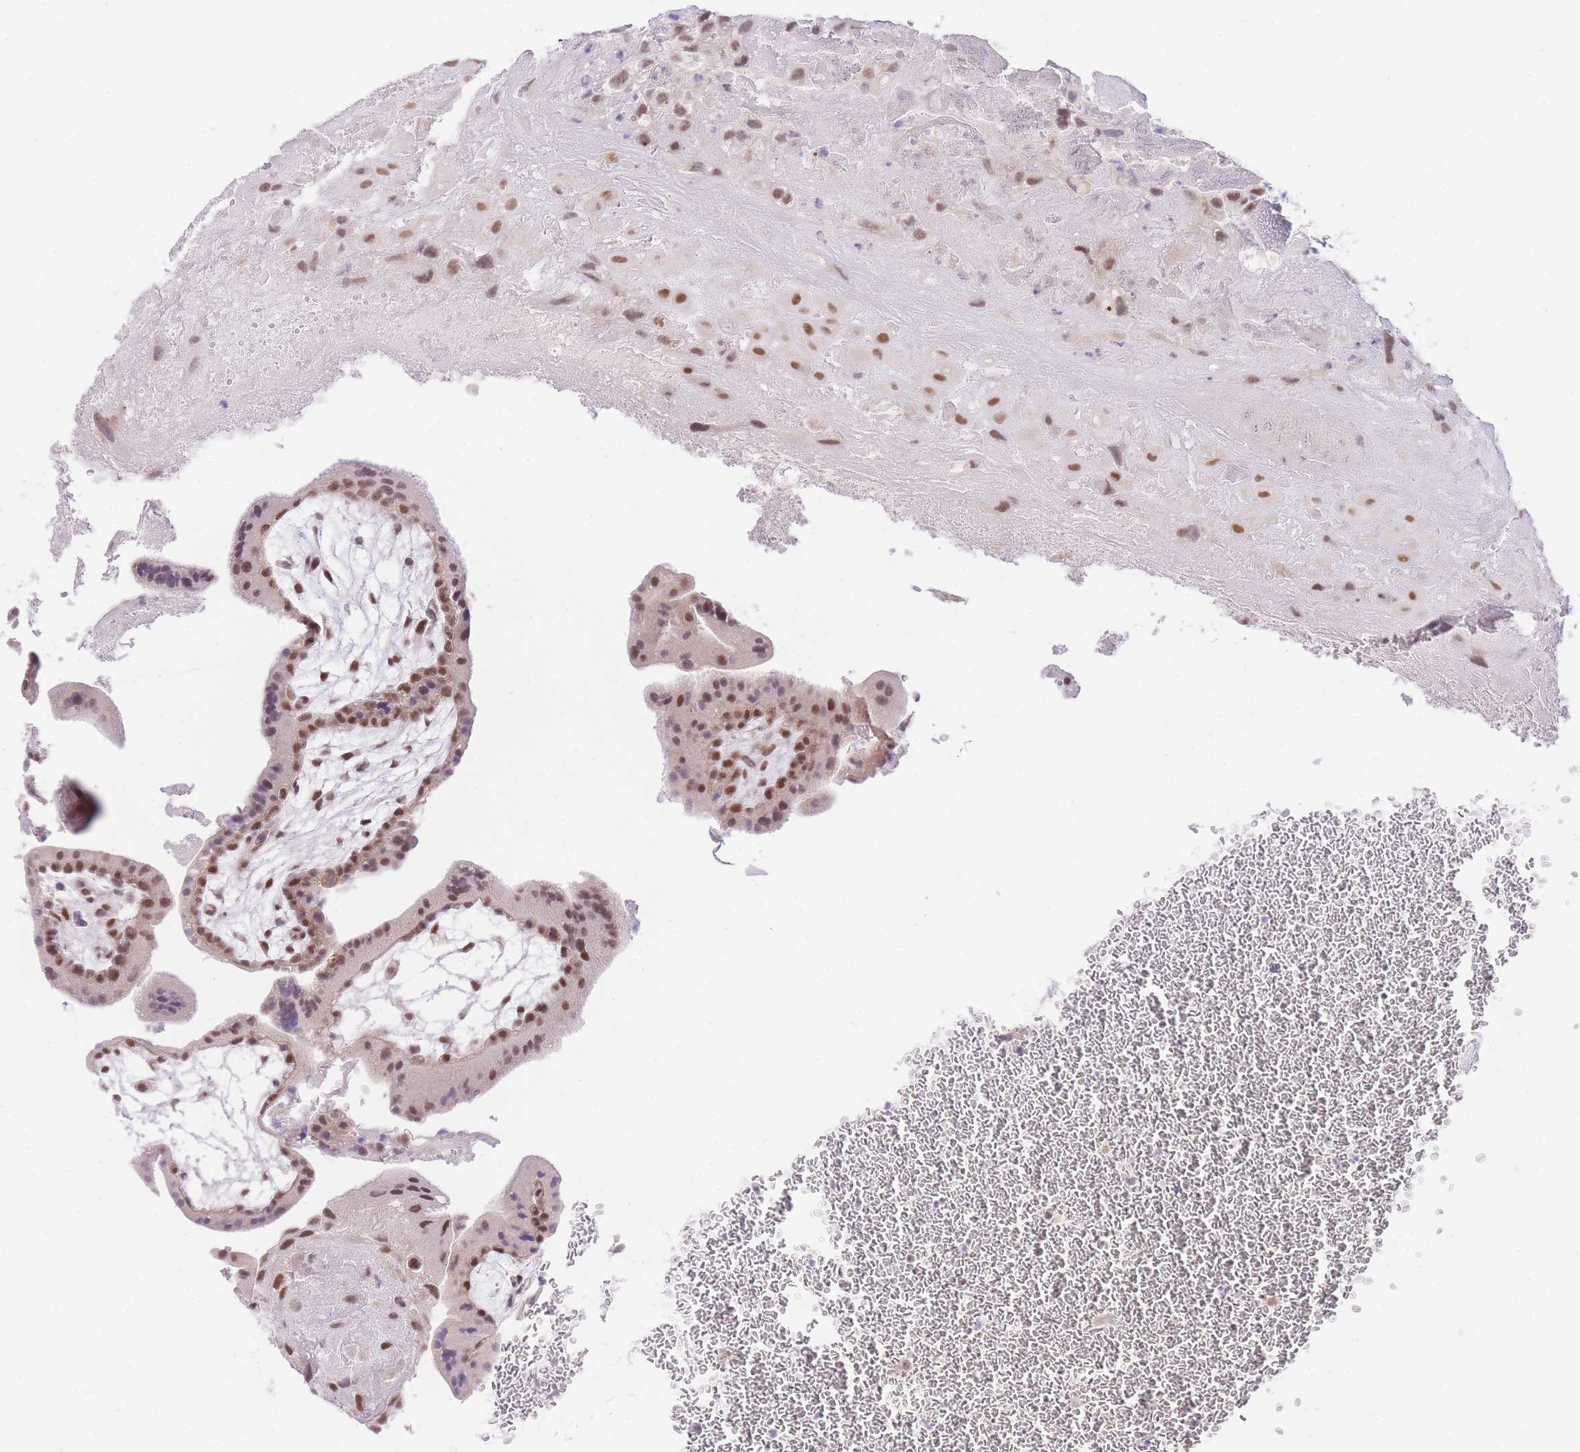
{"staining": {"intensity": "moderate", "quantity": ">75%", "location": "nuclear"}, "tissue": "placenta", "cell_type": "Decidual cells", "image_type": "normal", "snomed": [{"axis": "morphology", "description": "Normal tissue, NOS"}, {"axis": "topography", "description": "Placenta"}], "caption": "The immunohistochemical stain shows moderate nuclear expression in decidual cells of unremarkable placenta. (Brightfield microscopy of DAB IHC at high magnification).", "gene": "UBXN7", "patient": {"sex": "female", "age": 35}}